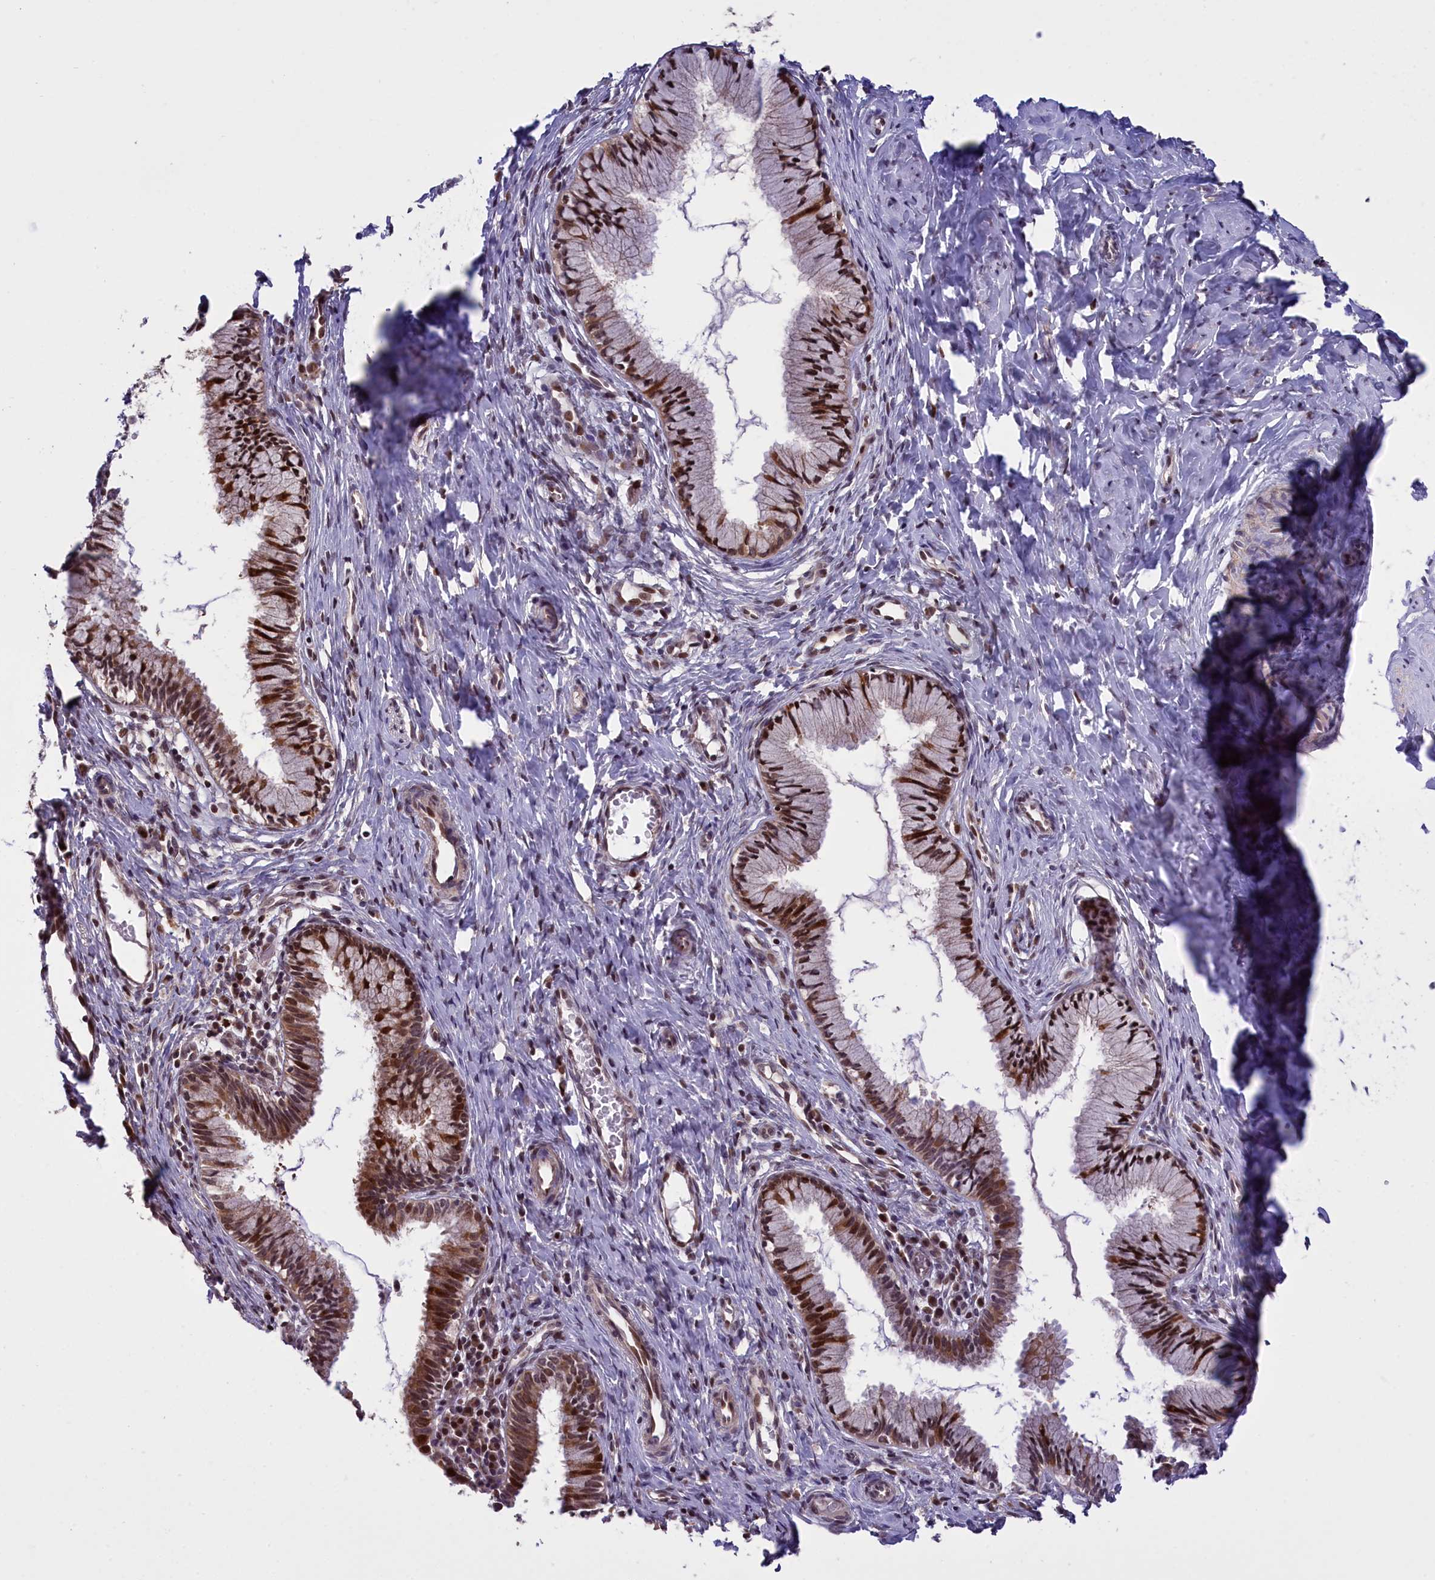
{"staining": {"intensity": "moderate", "quantity": ">75%", "location": "nuclear"}, "tissue": "cervix", "cell_type": "Glandular cells", "image_type": "normal", "snomed": [{"axis": "morphology", "description": "Normal tissue, NOS"}, {"axis": "topography", "description": "Cervix"}], "caption": "Human cervix stained for a protein (brown) reveals moderate nuclear positive expression in about >75% of glandular cells.", "gene": "RELB", "patient": {"sex": "female", "age": 27}}